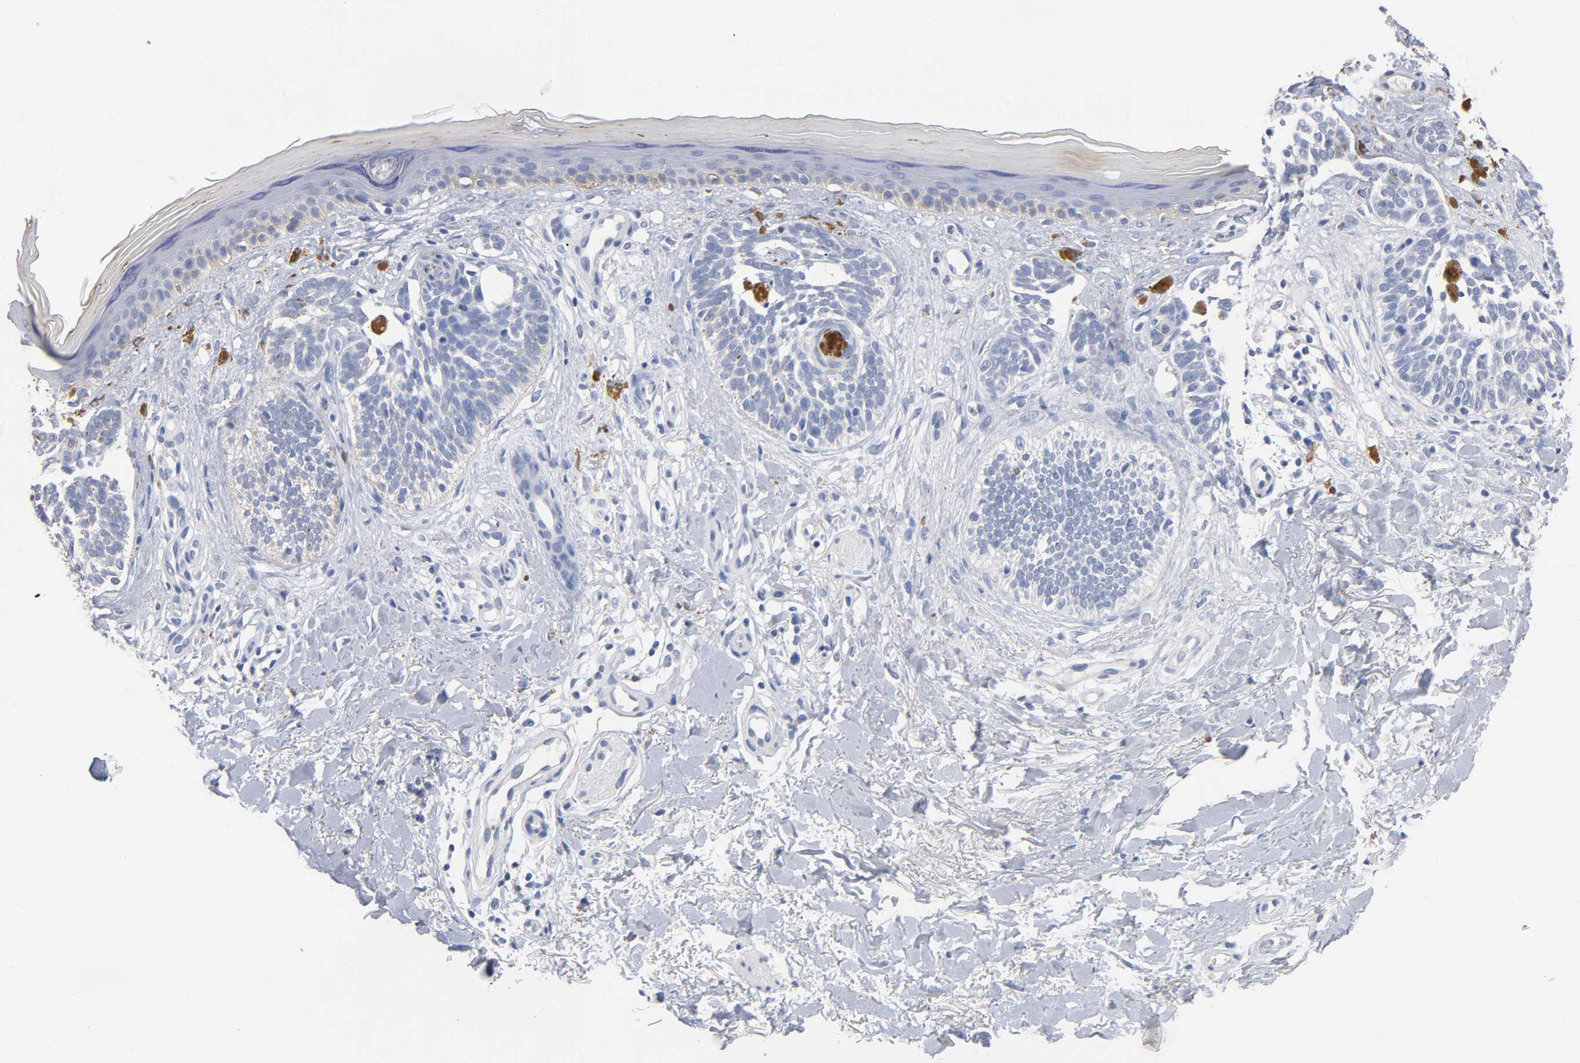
{"staining": {"intensity": "negative", "quantity": "none", "location": "none"}, "tissue": "skin cancer", "cell_type": "Tumor cells", "image_type": "cancer", "snomed": [{"axis": "morphology", "description": "Normal tissue, NOS"}, {"axis": "morphology", "description": "Basal cell carcinoma"}, {"axis": "topography", "description": "Skin"}], "caption": "Histopathology image shows no significant protein expression in tumor cells of skin cancer (basal cell carcinoma).", "gene": "ZCCHC13", "patient": {"sex": "female", "age": 58}}